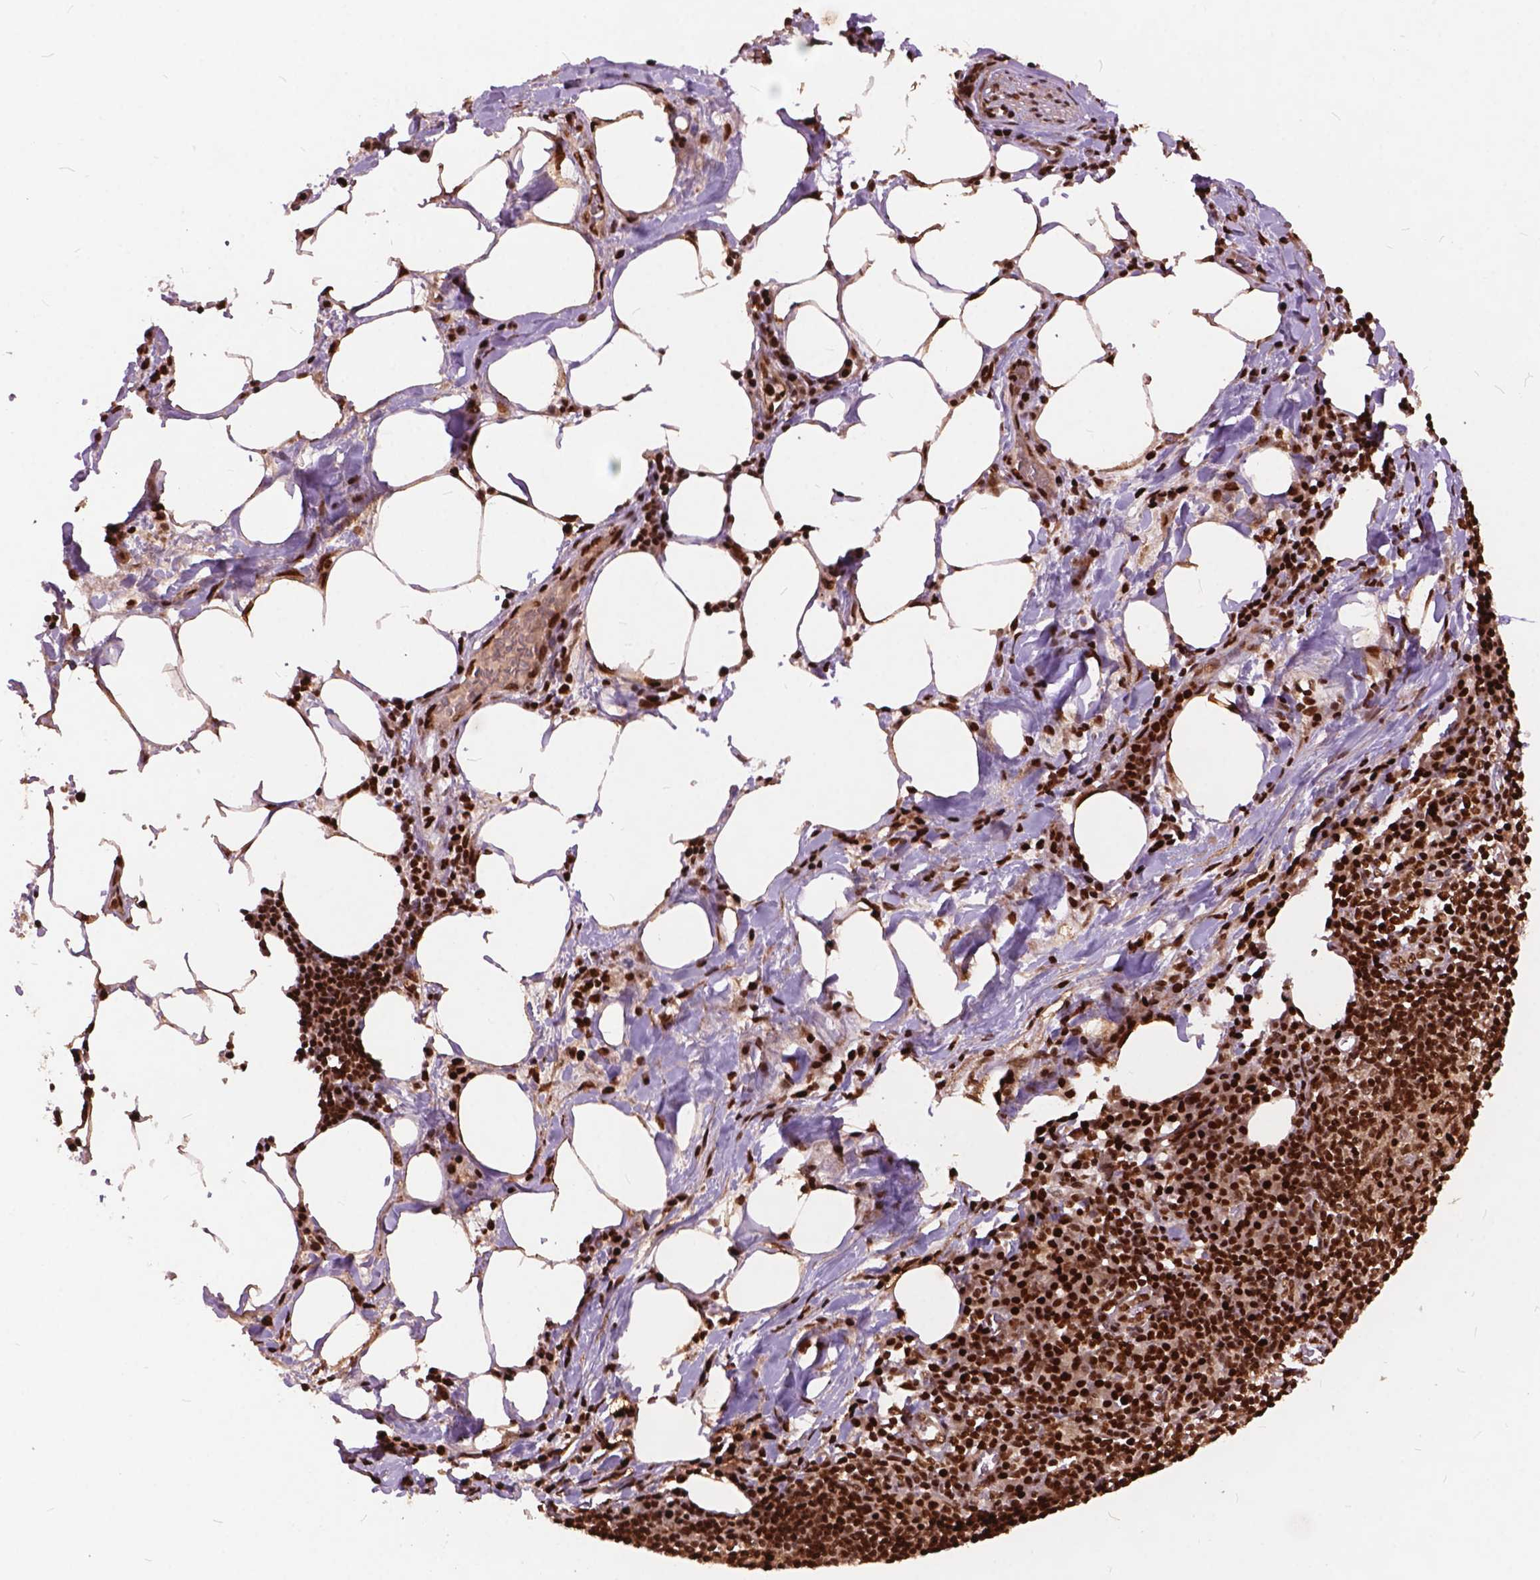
{"staining": {"intensity": "strong", "quantity": ">75%", "location": "nuclear"}, "tissue": "lymph node", "cell_type": "Germinal center cells", "image_type": "normal", "snomed": [{"axis": "morphology", "description": "Normal tissue, NOS"}, {"axis": "topography", "description": "Lymph node"}], "caption": "Human lymph node stained for a protein (brown) shows strong nuclear positive positivity in about >75% of germinal center cells.", "gene": "ANP32A", "patient": {"sex": "male", "age": 67}}